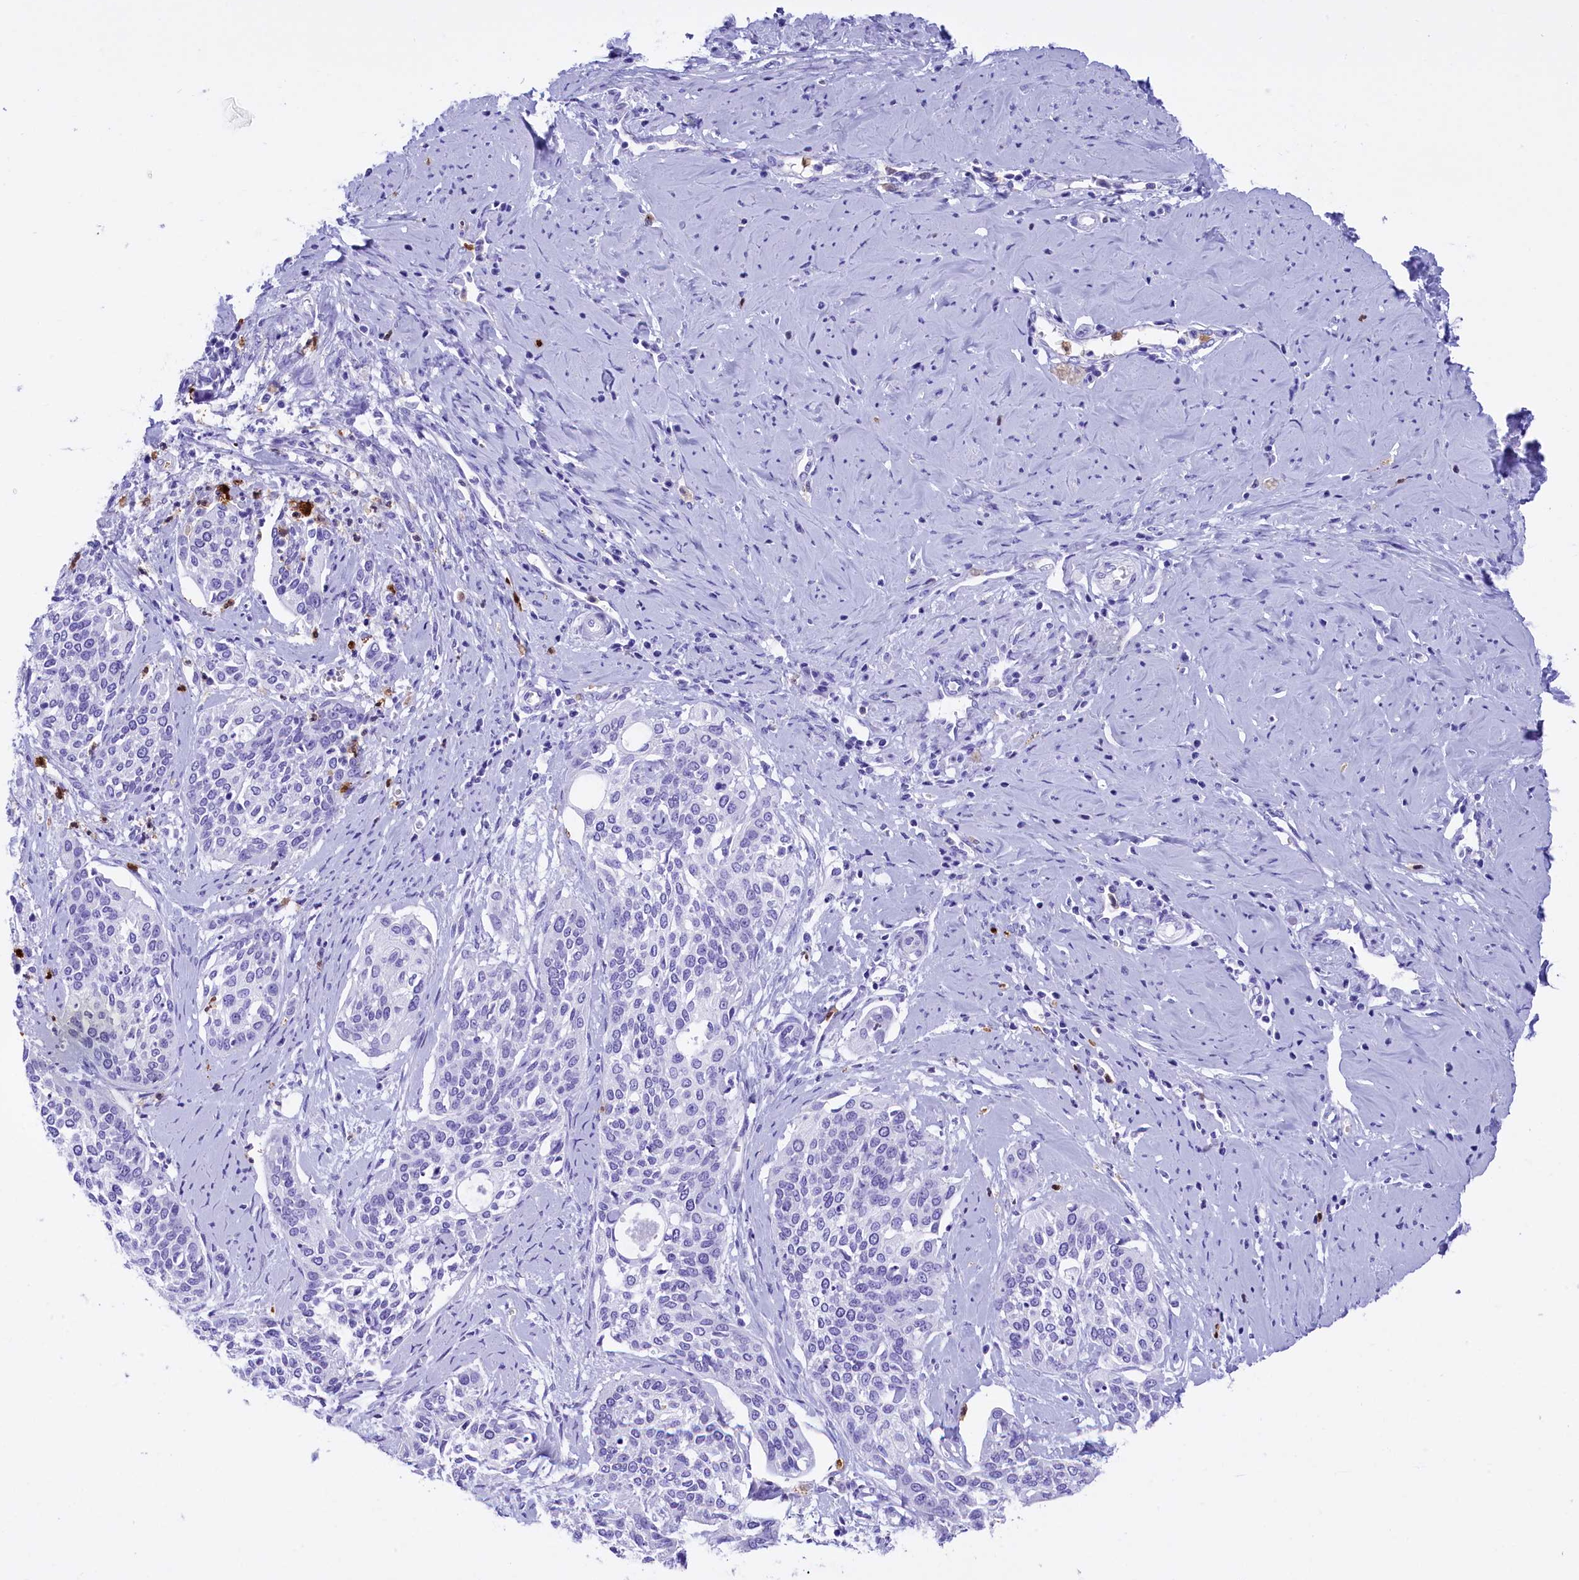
{"staining": {"intensity": "negative", "quantity": "none", "location": "none"}, "tissue": "cervical cancer", "cell_type": "Tumor cells", "image_type": "cancer", "snomed": [{"axis": "morphology", "description": "Squamous cell carcinoma, NOS"}, {"axis": "topography", "description": "Cervix"}], "caption": "Tumor cells are negative for protein expression in human cervical cancer (squamous cell carcinoma). (DAB immunohistochemistry (IHC) with hematoxylin counter stain).", "gene": "CLC", "patient": {"sex": "female", "age": 44}}